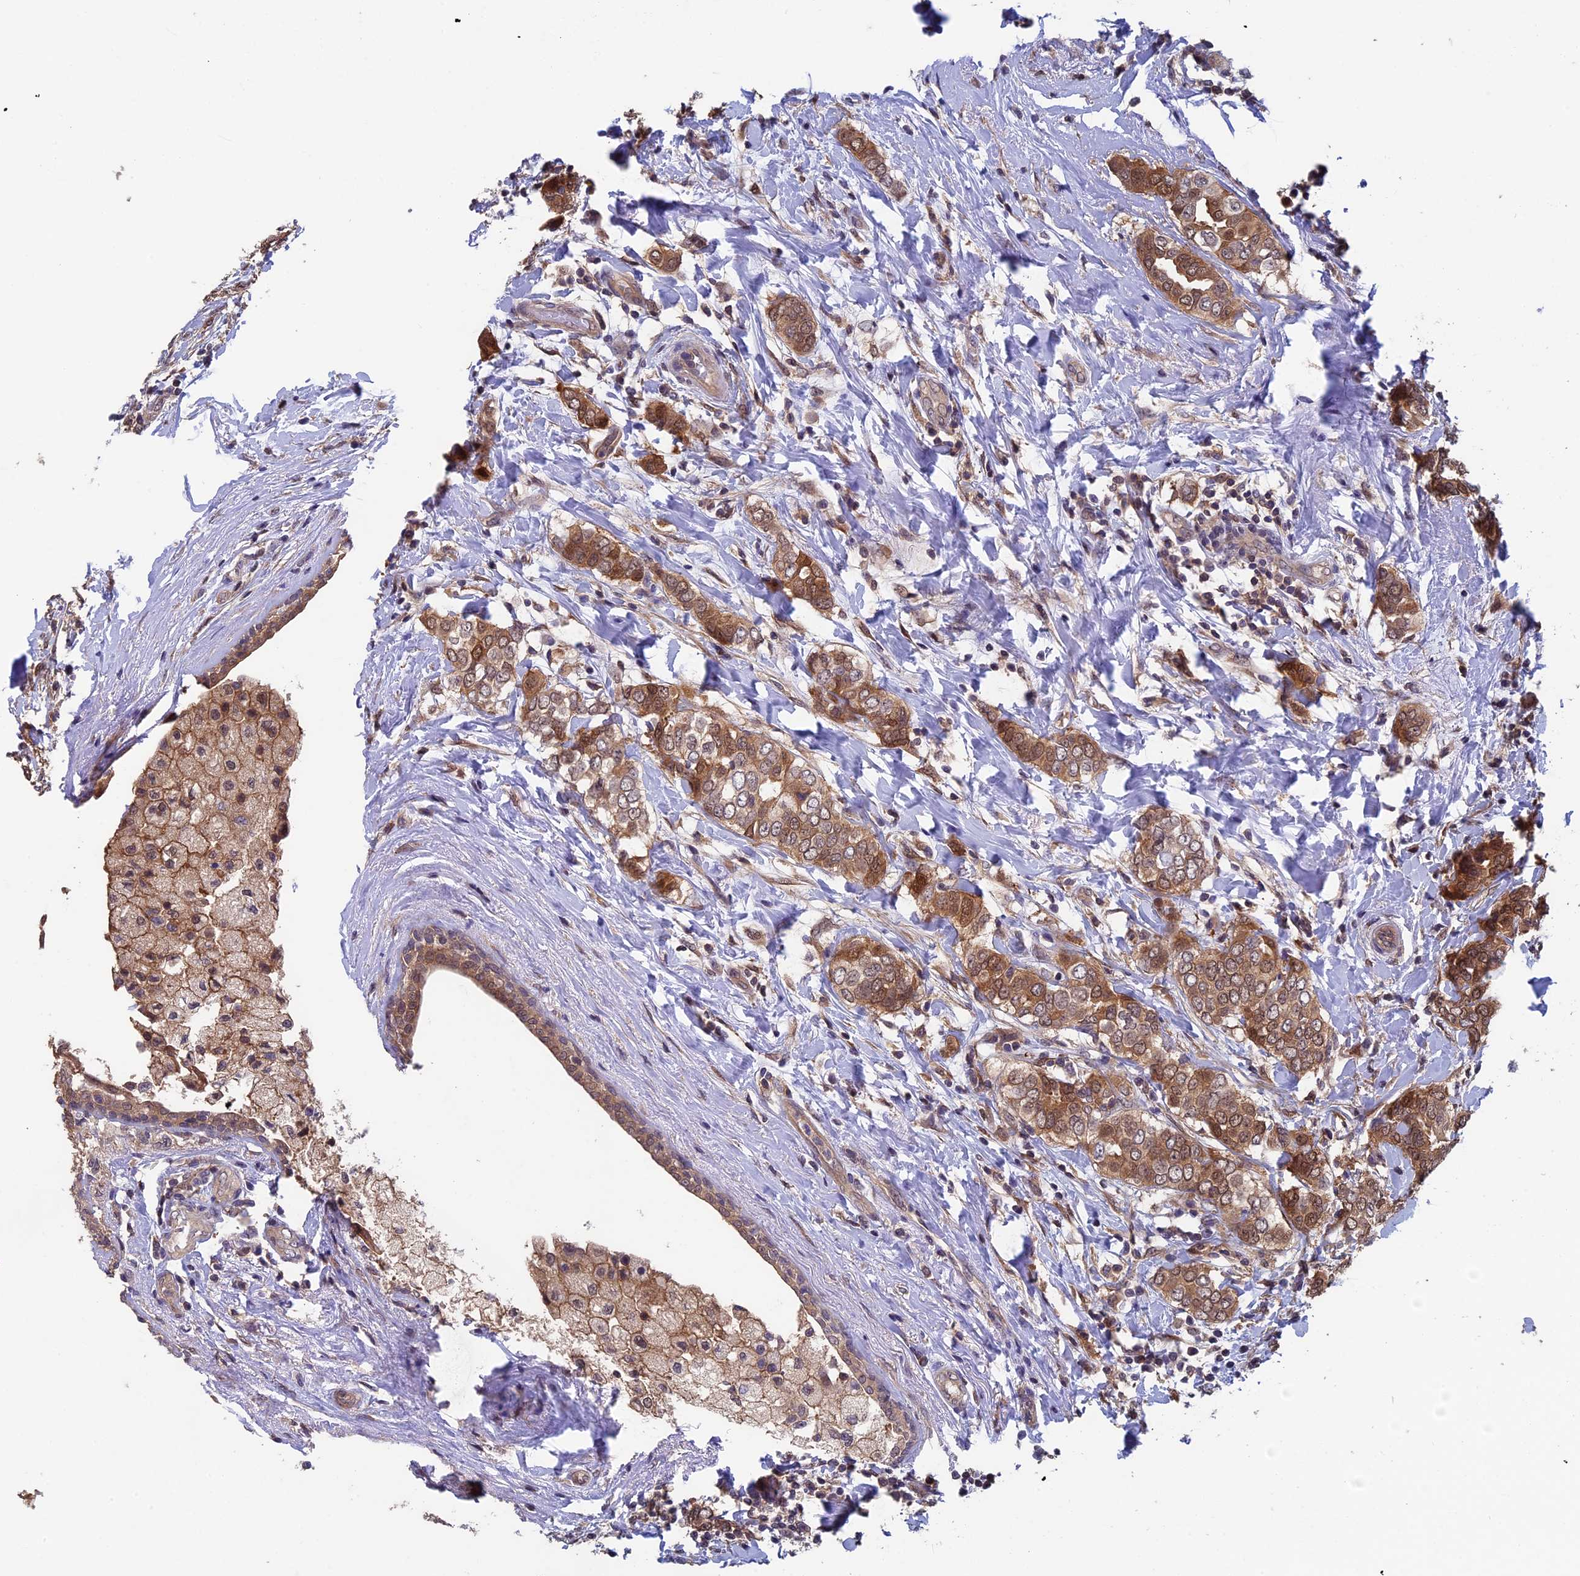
{"staining": {"intensity": "moderate", "quantity": ">75%", "location": "cytoplasmic/membranous,nuclear"}, "tissue": "breast cancer", "cell_type": "Tumor cells", "image_type": "cancer", "snomed": [{"axis": "morphology", "description": "Lobular carcinoma"}, {"axis": "topography", "description": "Breast"}], "caption": "Immunohistochemical staining of breast cancer (lobular carcinoma) shows medium levels of moderate cytoplasmic/membranous and nuclear positivity in approximately >75% of tumor cells.", "gene": "LCMT1", "patient": {"sex": "female", "age": 51}}